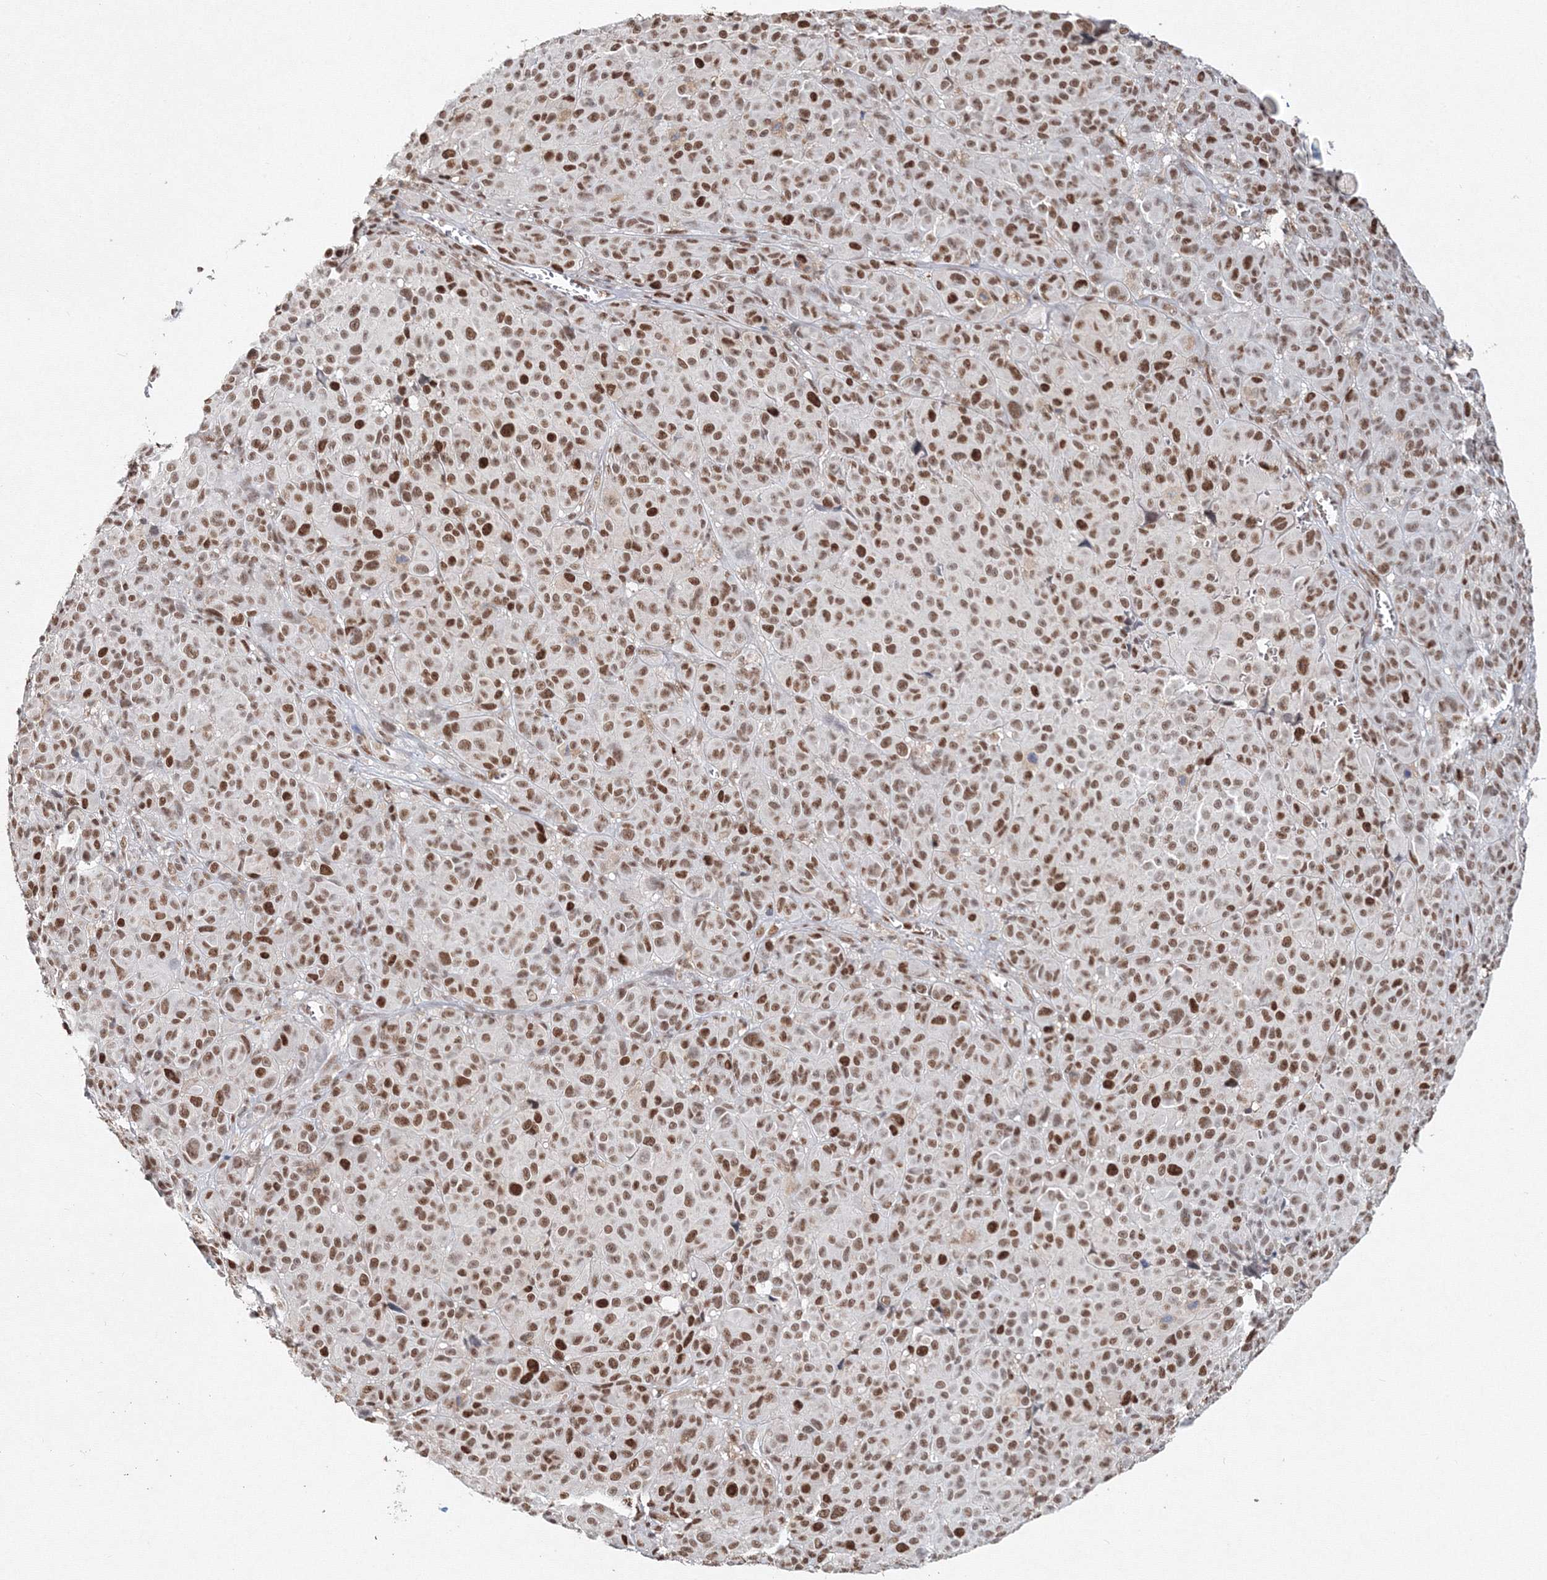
{"staining": {"intensity": "moderate", "quantity": ">75%", "location": "nuclear"}, "tissue": "melanoma", "cell_type": "Tumor cells", "image_type": "cancer", "snomed": [{"axis": "morphology", "description": "Malignant melanoma, NOS"}, {"axis": "topography", "description": "Skin"}], "caption": "Protein expression analysis of malignant melanoma displays moderate nuclear expression in about >75% of tumor cells.", "gene": "IWS1", "patient": {"sex": "male", "age": 73}}